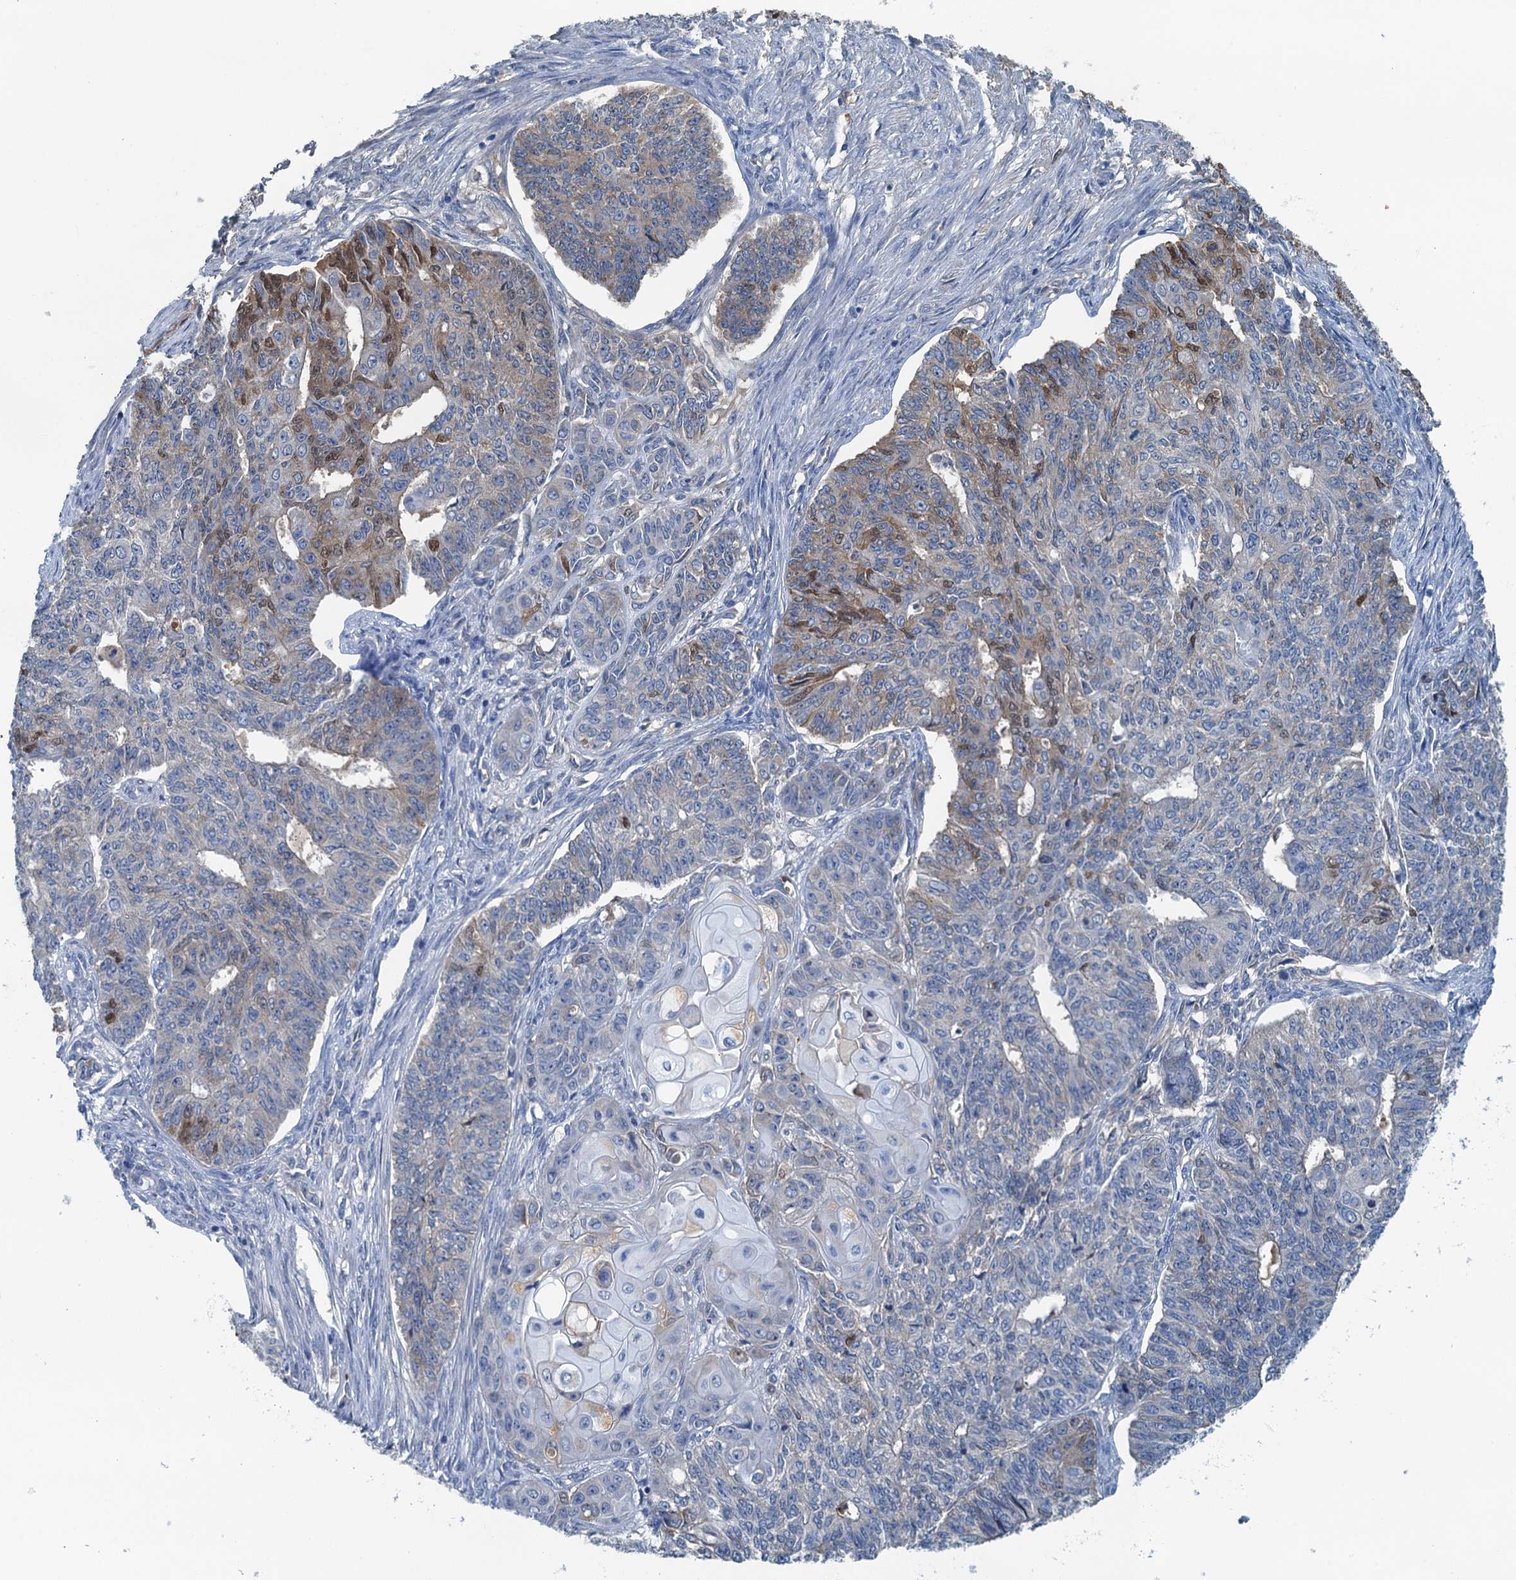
{"staining": {"intensity": "moderate", "quantity": "<25%", "location": "cytoplasmic/membranous"}, "tissue": "endometrial cancer", "cell_type": "Tumor cells", "image_type": "cancer", "snomed": [{"axis": "morphology", "description": "Adenocarcinoma, NOS"}, {"axis": "topography", "description": "Endometrium"}], "caption": "High-magnification brightfield microscopy of endometrial cancer stained with DAB (brown) and counterstained with hematoxylin (blue). tumor cells exhibit moderate cytoplasmic/membranous expression is appreciated in approximately<25% of cells.", "gene": "LSM14B", "patient": {"sex": "female", "age": 32}}